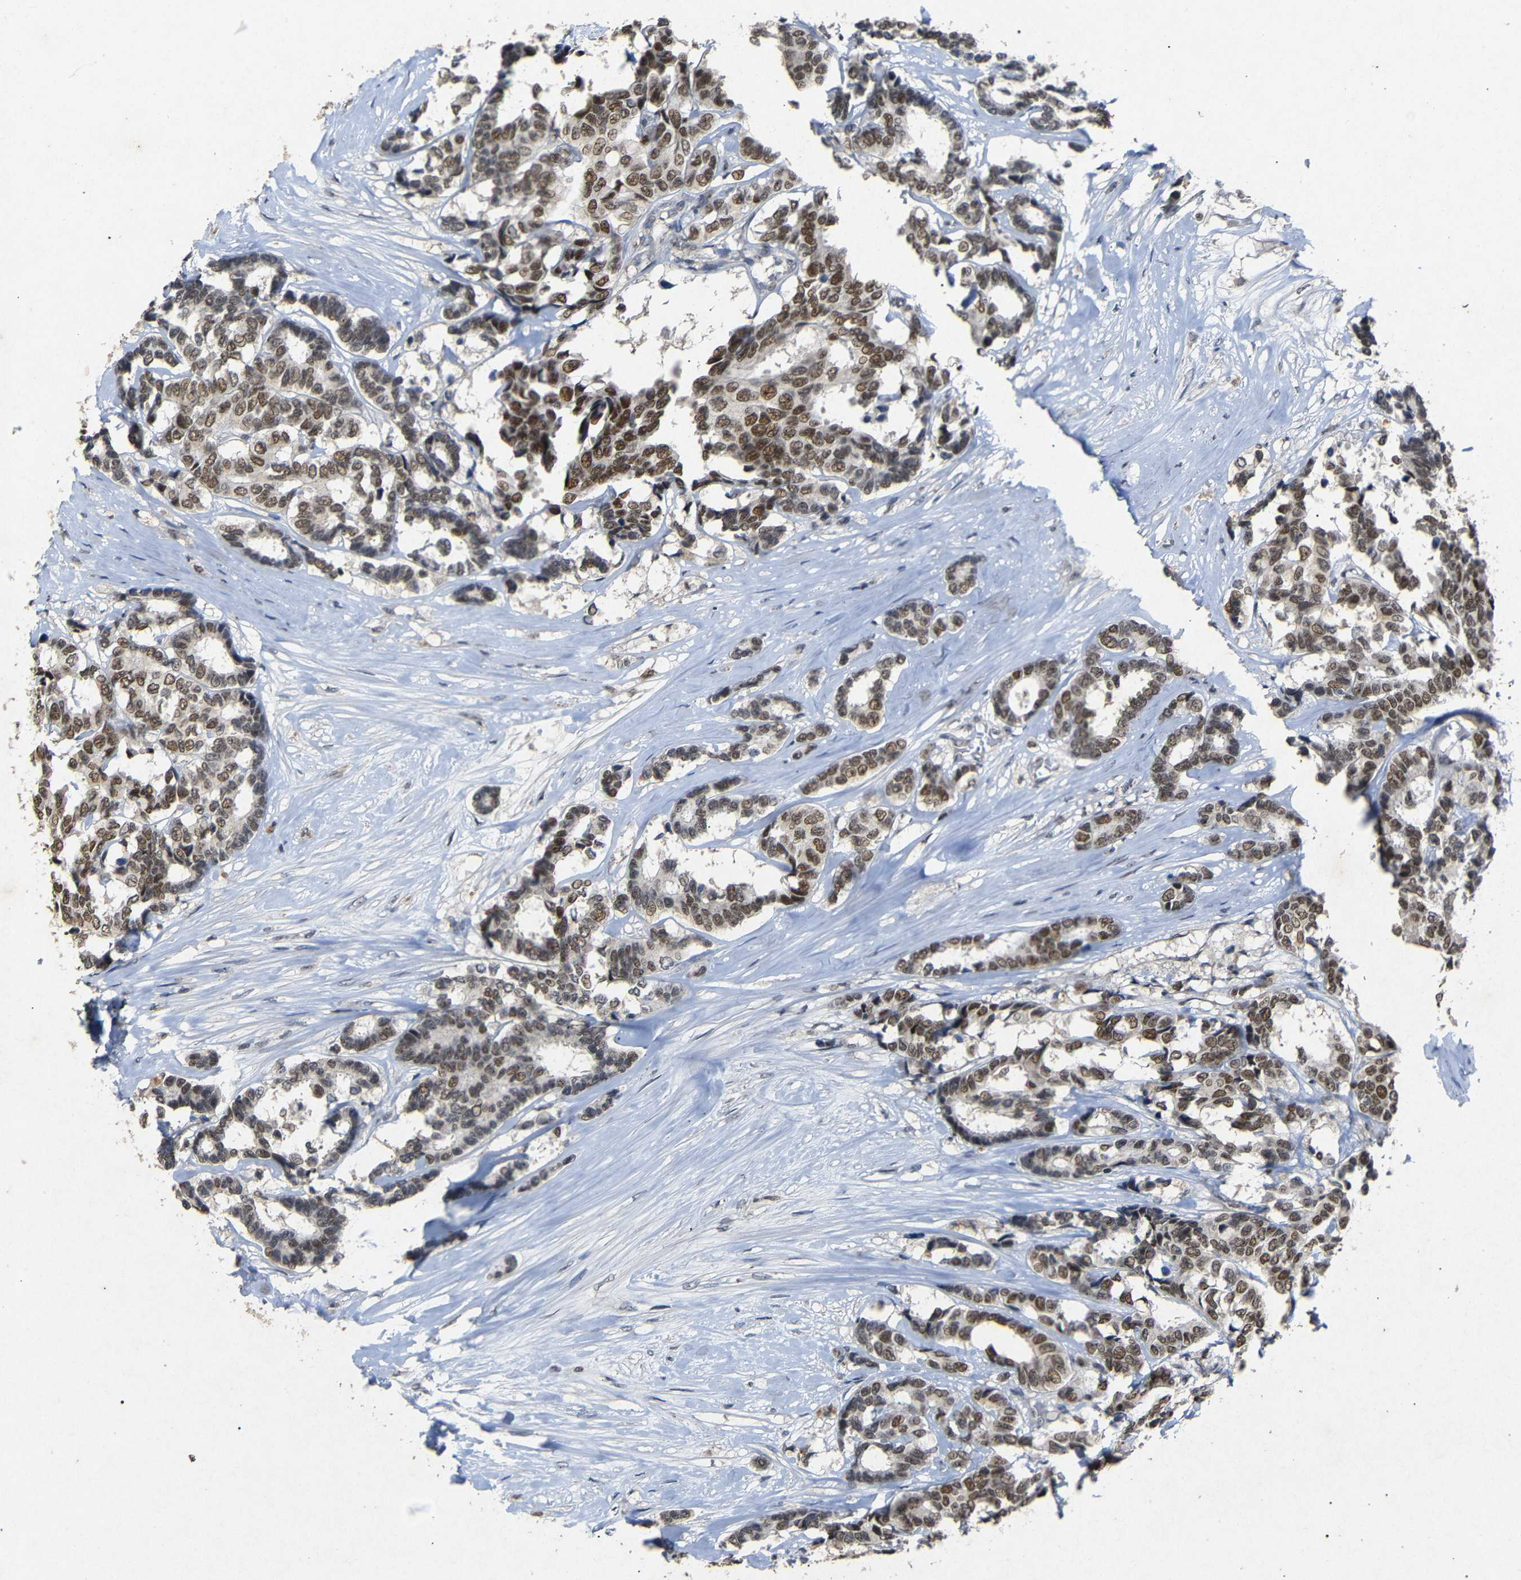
{"staining": {"intensity": "moderate", "quantity": ">75%", "location": "nuclear"}, "tissue": "breast cancer", "cell_type": "Tumor cells", "image_type": "cancer", "snomed": [{"axis": "morphology", "description": "Duct carcinoma"}, {"axis": "topography", "description": "Breast"}], "caption": "Invasive ductal carcinoma (breast) stained with a protein marker displays moderate staining in tumor cells.", "gene": "PARN", "patient": {"sex": "female", "age": 87}}